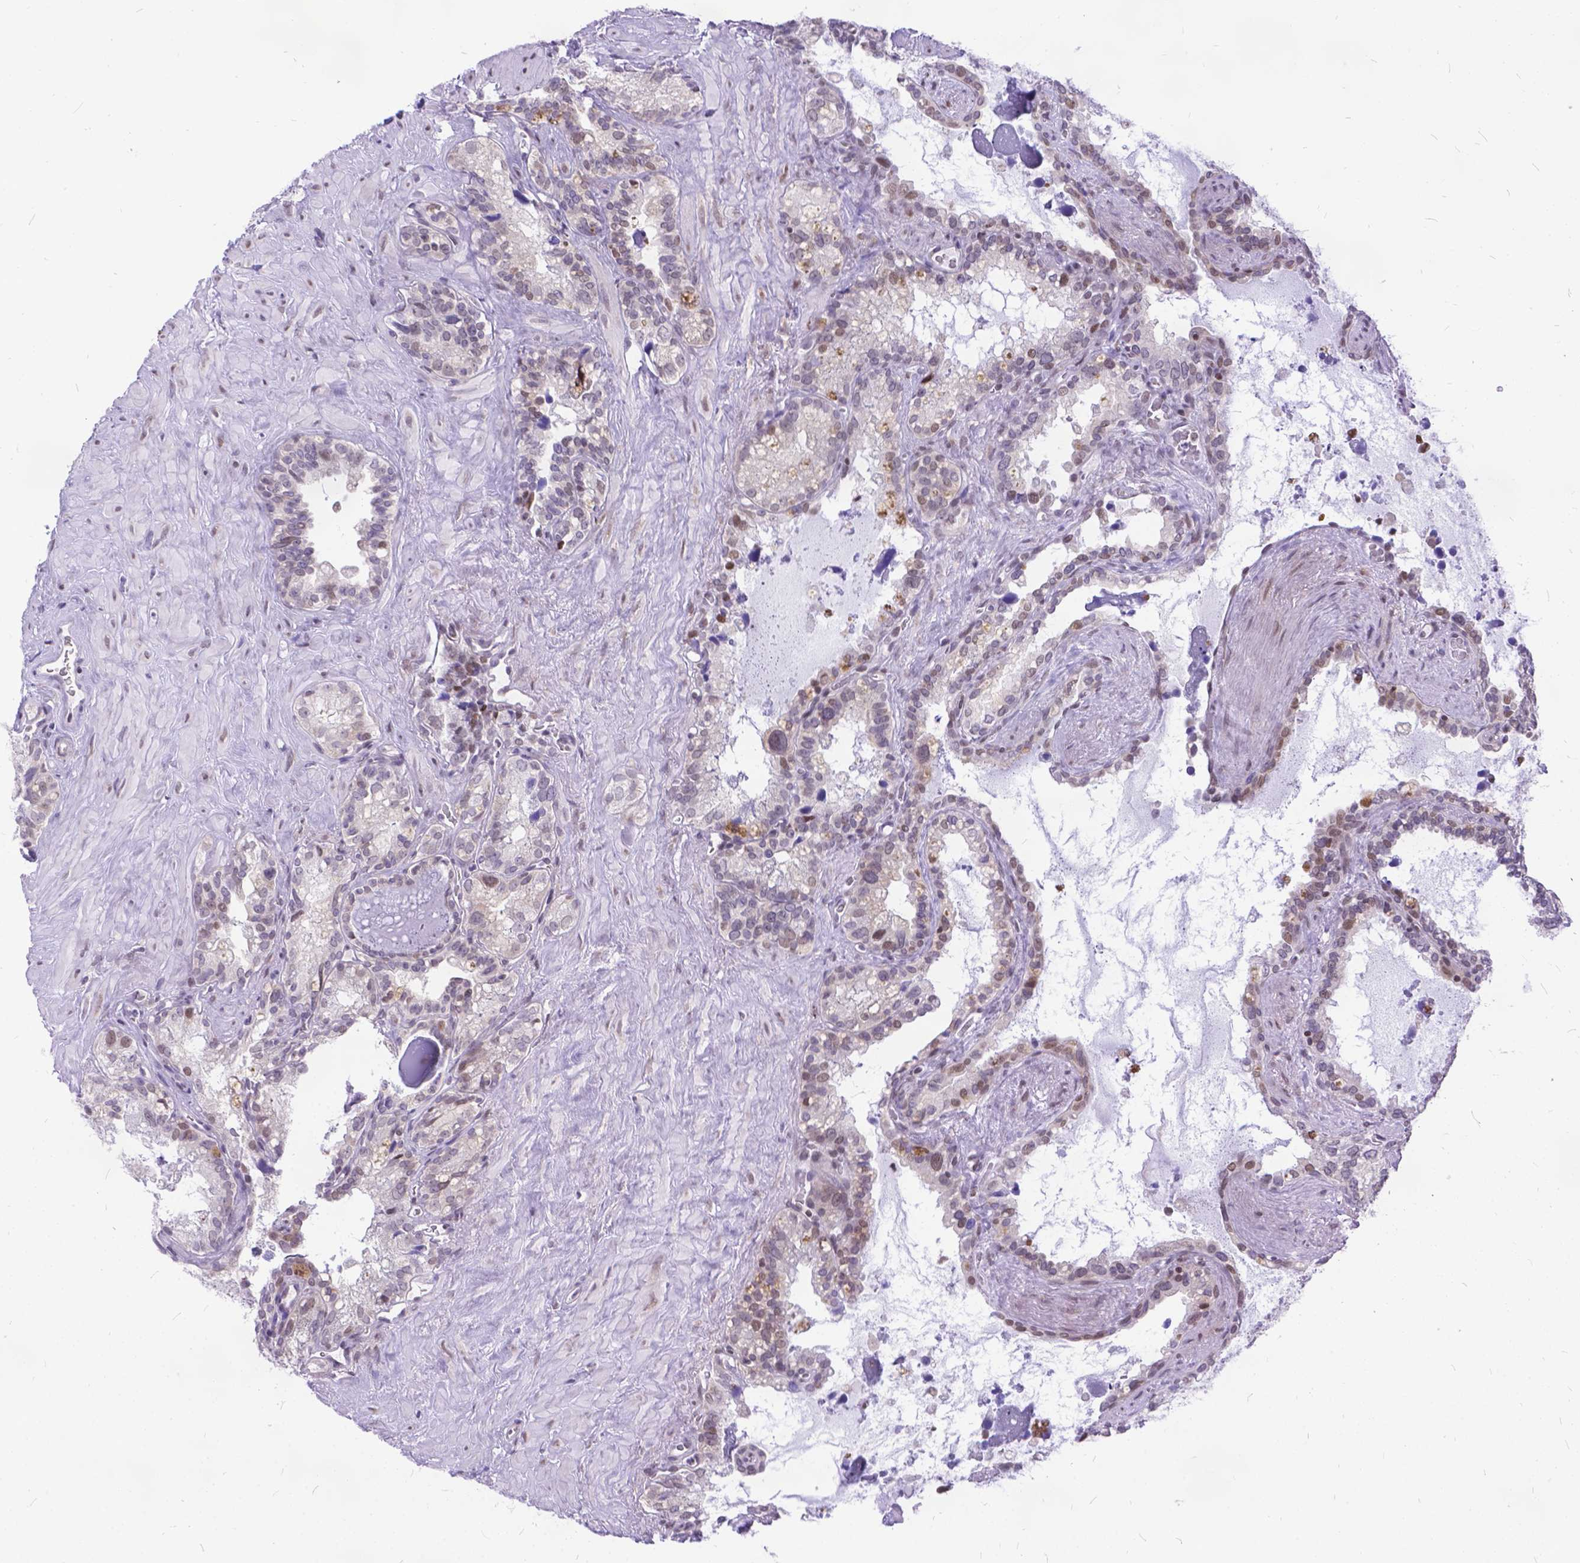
{"staining": {"intensity": "weak", "quantity": "<25%", "location": "nuclear"}, "tissue": "seminal vesicle", "cell_type": "Glandular cells", "image_type": "normal", "snomed": [{"axis": "morphology", "description": "Normal tissue, NOS"}, {"axis": "topography", "description": "Seminal veicle"}], "caption": "This photomicrograph is of benign seminal vesicle stained with immunohistochemistry to label a protein in brown with the nuclei are counter-stained blue. There is no staining in glandular cells.", "gene": "FAM124B", "patient": {"sex": "male", "age": 71}}